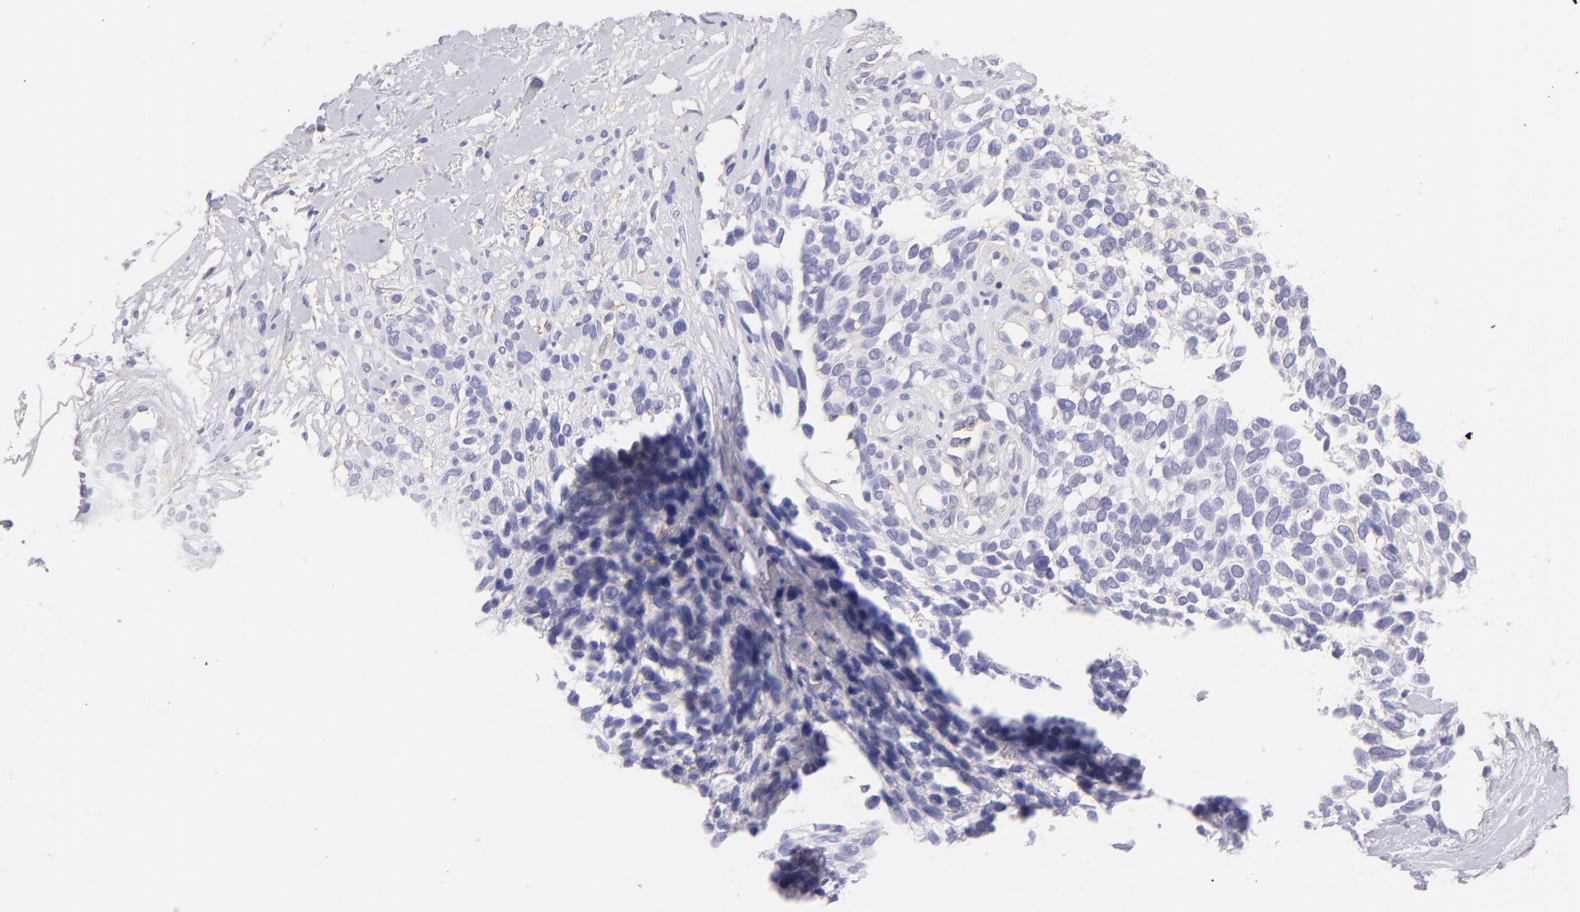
{"staining": {"intensity": "negative", "quantity": "none", "location": "none"}, "tissue": "melanoma", "cell_type": "Tumor cells", "image_type": "cancer", "snomed": [{"axis": "morphology", "description": "Malignant melanoma, NOS"}, {"axis": "topography", "description": "Skin"}], "caption": "Photomicrograph shows no significant protein staining in tumor cells of malignant melanoma. Nuclei are stained in blue.", "gene": "CD81", "patient": {"sex": "female", "age": 85}}